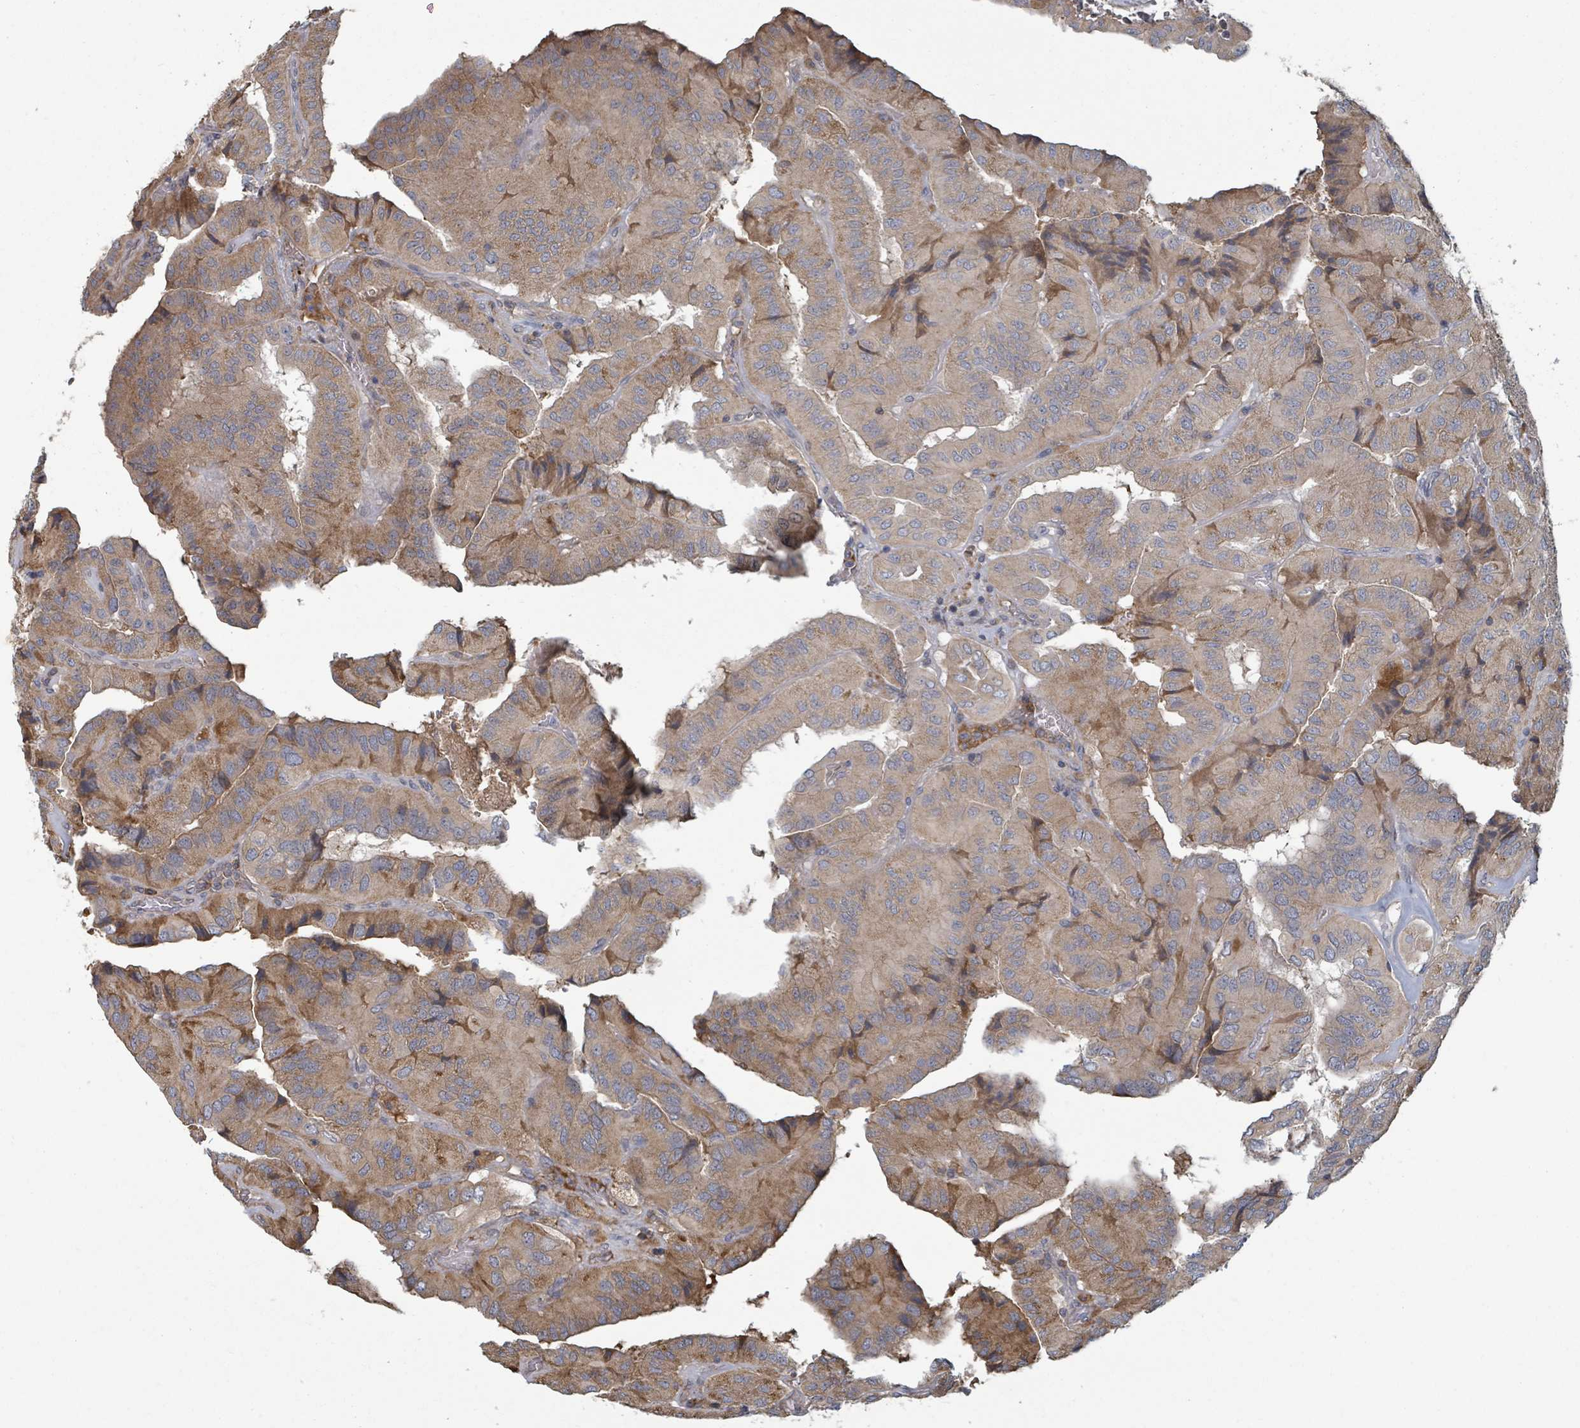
{"staining": {"intensity": "moderate", "quantity": ">75%", "location": "cytoplasmic/membranous"}, "tissue": "thyroid cancer", "cell_type": "Tumor cells", "image_type": "cancer", "snomed": [{"axis": "morphology", "description": "Normal tissue, NOS"}, {"axis": "morphology", "description": "Papillary adenocarcinoma, NOS"}, {"axis": "topography", "description": "Thyroid gland"}], "caption": "Papillary adenocarcinoma (thyroid) tissue exhibits moderate cytoplasmic/membranous staining in approximately >75% of tumor cells, visualized by immunohistochemistry.", "gene": "GABBR1", "patient": {"sex": "female", "age": 59}}